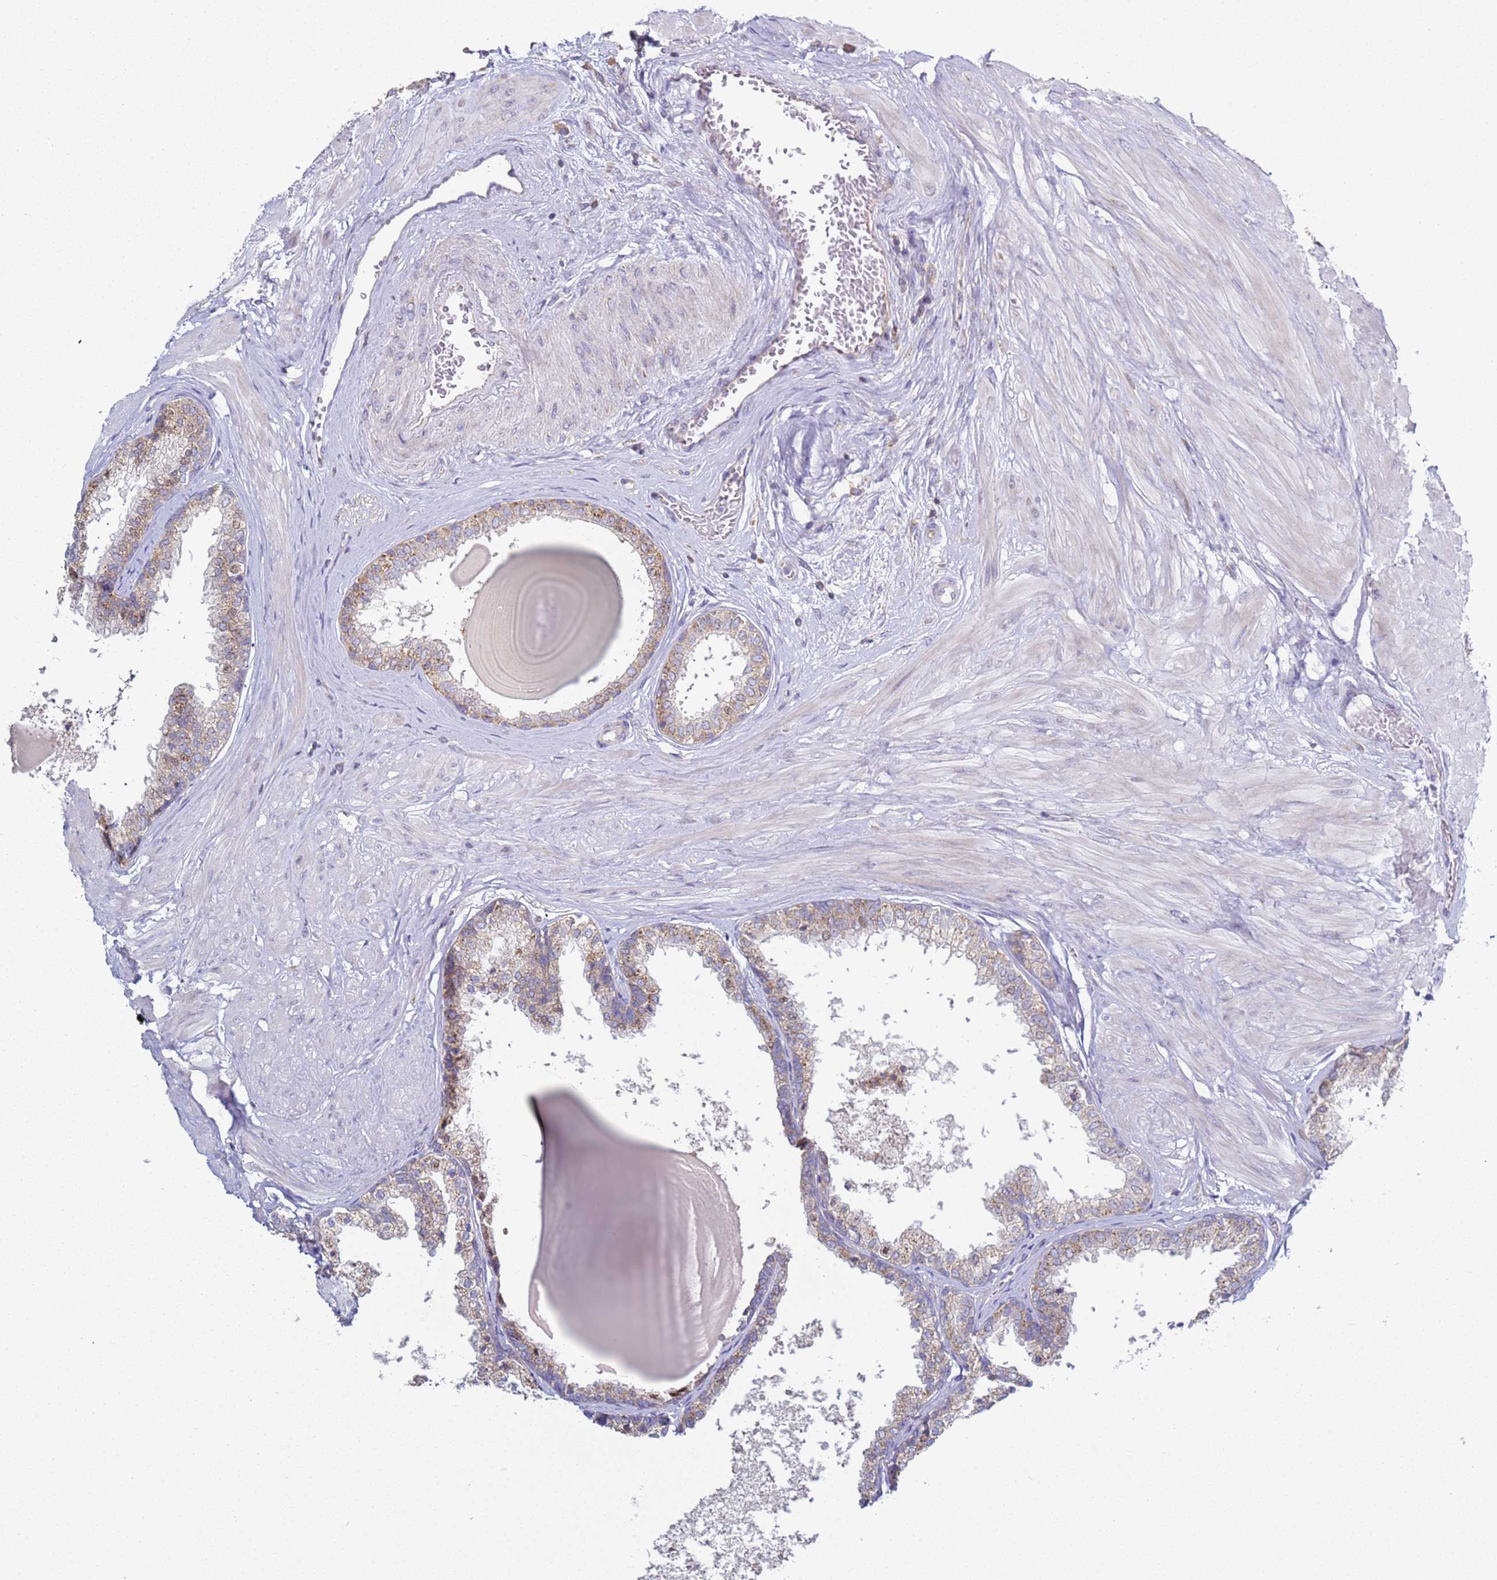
{"staining": {"intensity": "weak", "quantity": "25%-75%", "location": "cytoplasmic/membranous"}, "tissue": "prostate", "cell_type": "Glandular cells", "image_type": "normal", "snomed": [{"axis": "morphology", "description": "Normal tissue, NOS"}, {"axis": "topography", "description": "Prostate"}], "caption": "DAB immunohistochemical staining of unremarkable prostate reveals weak cytoplasmic/membranous protein expression in approximately 25%-75% of glandular cells.", "gene": "DIP2B", "patient": {"sex": "male", "age": 48}}